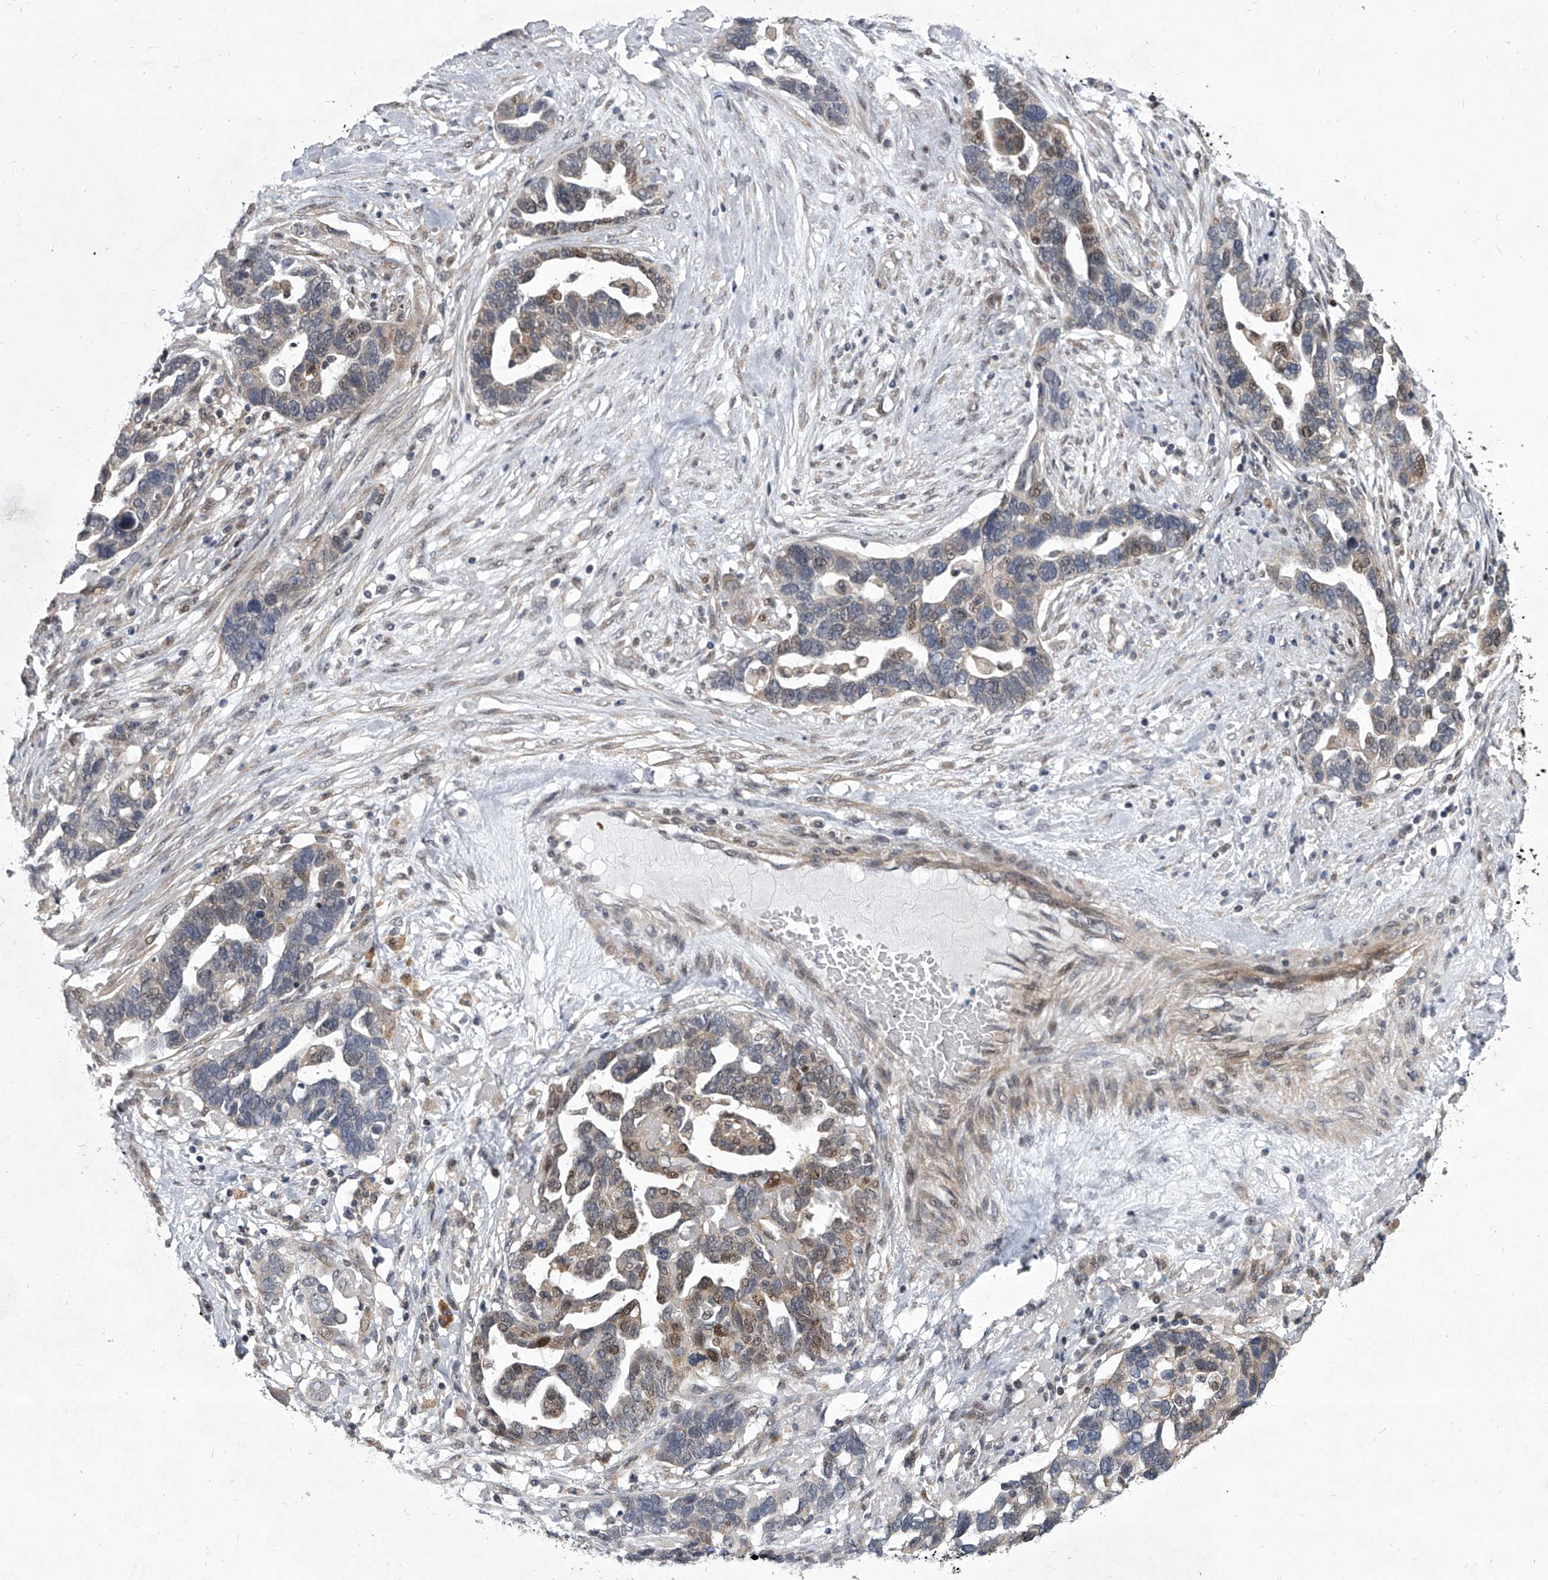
{"staining": {"intensity": "moderate", "quantity": "<25%", "location": "cytoplasmic/membranous,nuclear"}, "tissue": "ovarian cancer", "cell_type": "Tumor cells", "image_type": "cancer", "snomed": [{"axis": "morphology", "description": "Cystadenocarcinoma, serous, NOS"}, {"axis": "topography", "description": "Ovary"}], "caption": "The immunohistochemical stain labels moderate cytoplasmic/membranous and nuclear staining in tumor cells of ovarian cancer tissue. The staining was performed using DAB to visualize the protein expression in brown, while the nuclei were stained in blue with hematoxylin (Magnification: 20x).", "gene": "HEATR6", "patient": {"sex": "female", "age": 54}}